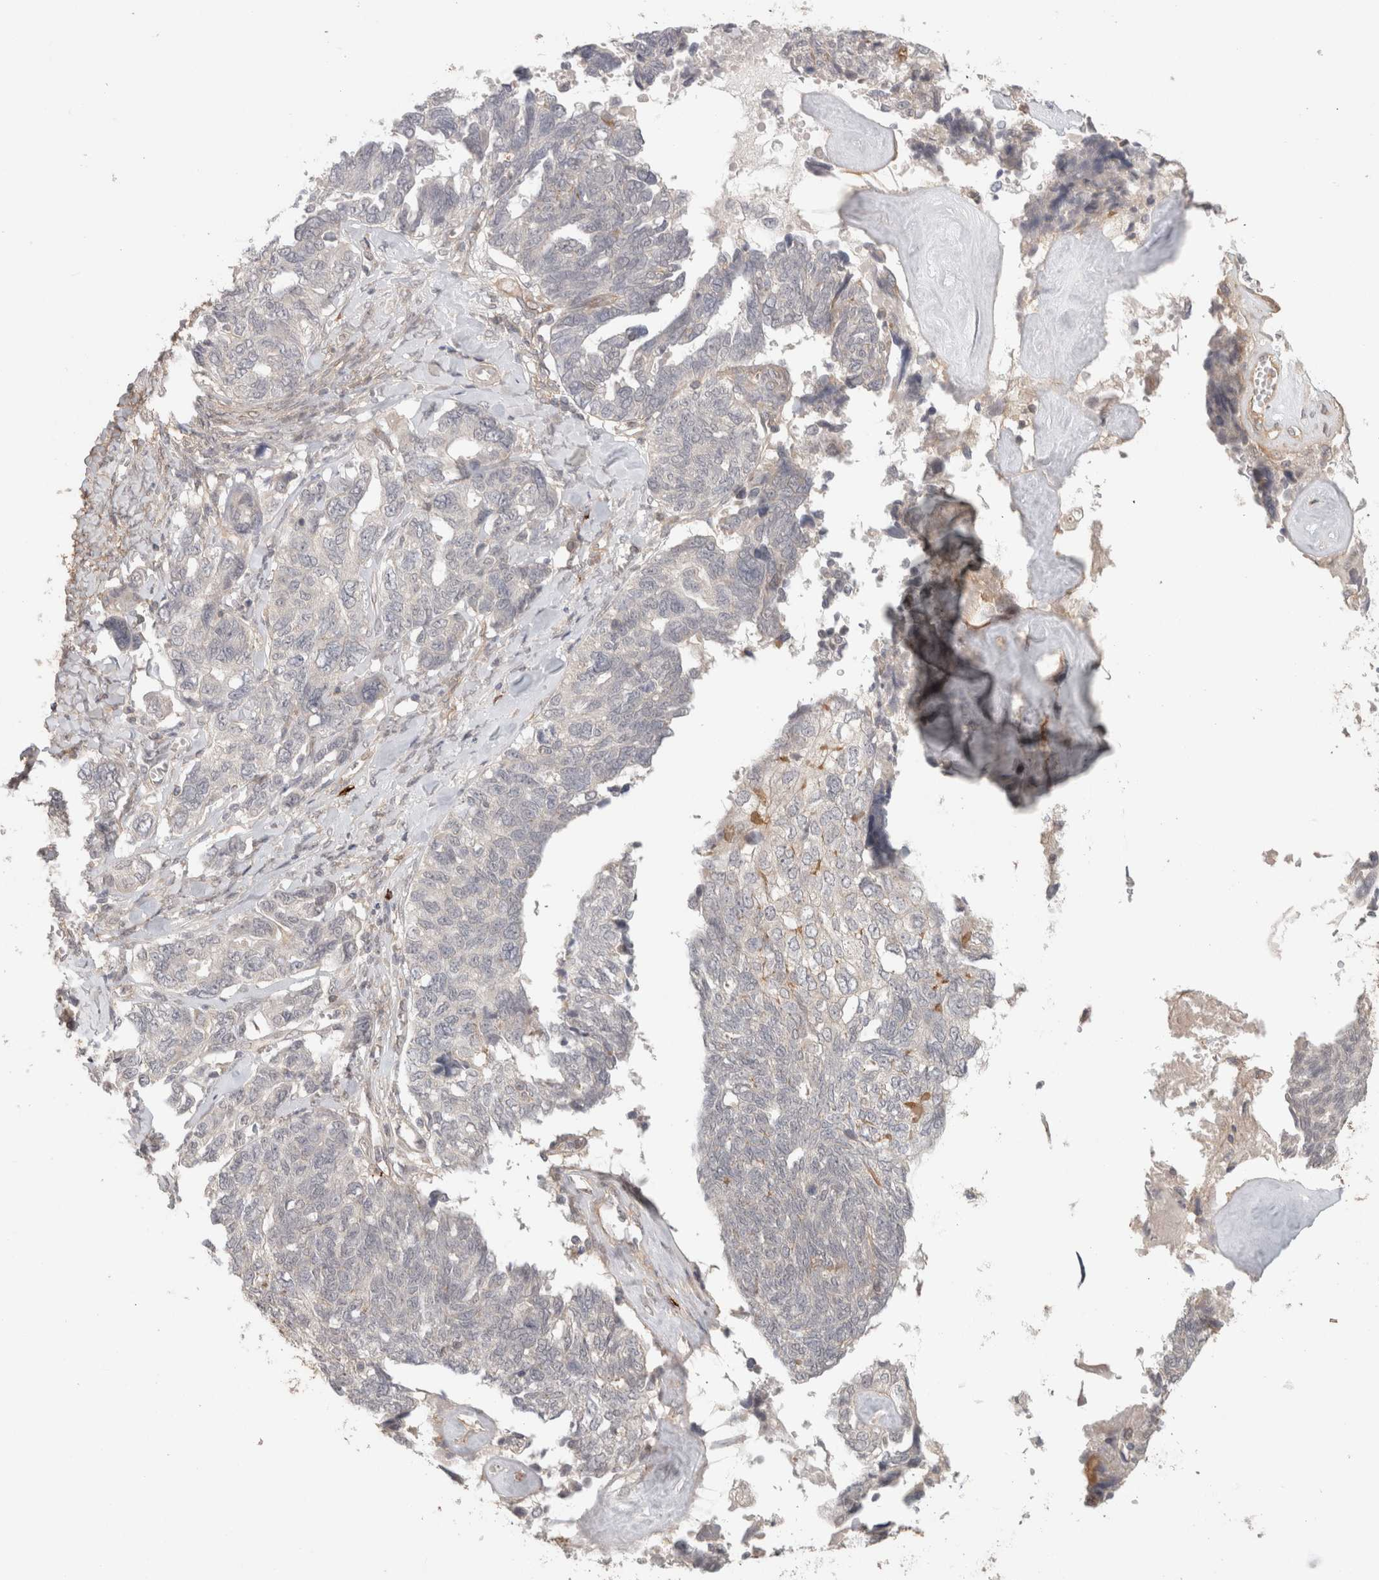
{"staining": {"intensity": "negative", "quantity": "none", "location": "none"}, "tissue": "ovarian cancer", "cell_type": "Tumor cells", "image_type": "cancer", "snomed": [{"axis": "morphology", "description": "Cystadenocarcinoma, serous, NOS"}, {"axis": "topography", "description": "Ovary"}], "caption": "IHC of serous cystadenocarcinoma (ovarian) demonstrates no positivity in tumor cells.", "gene": "HSPG2", "patient": {"sex": "female", "age": 79}}